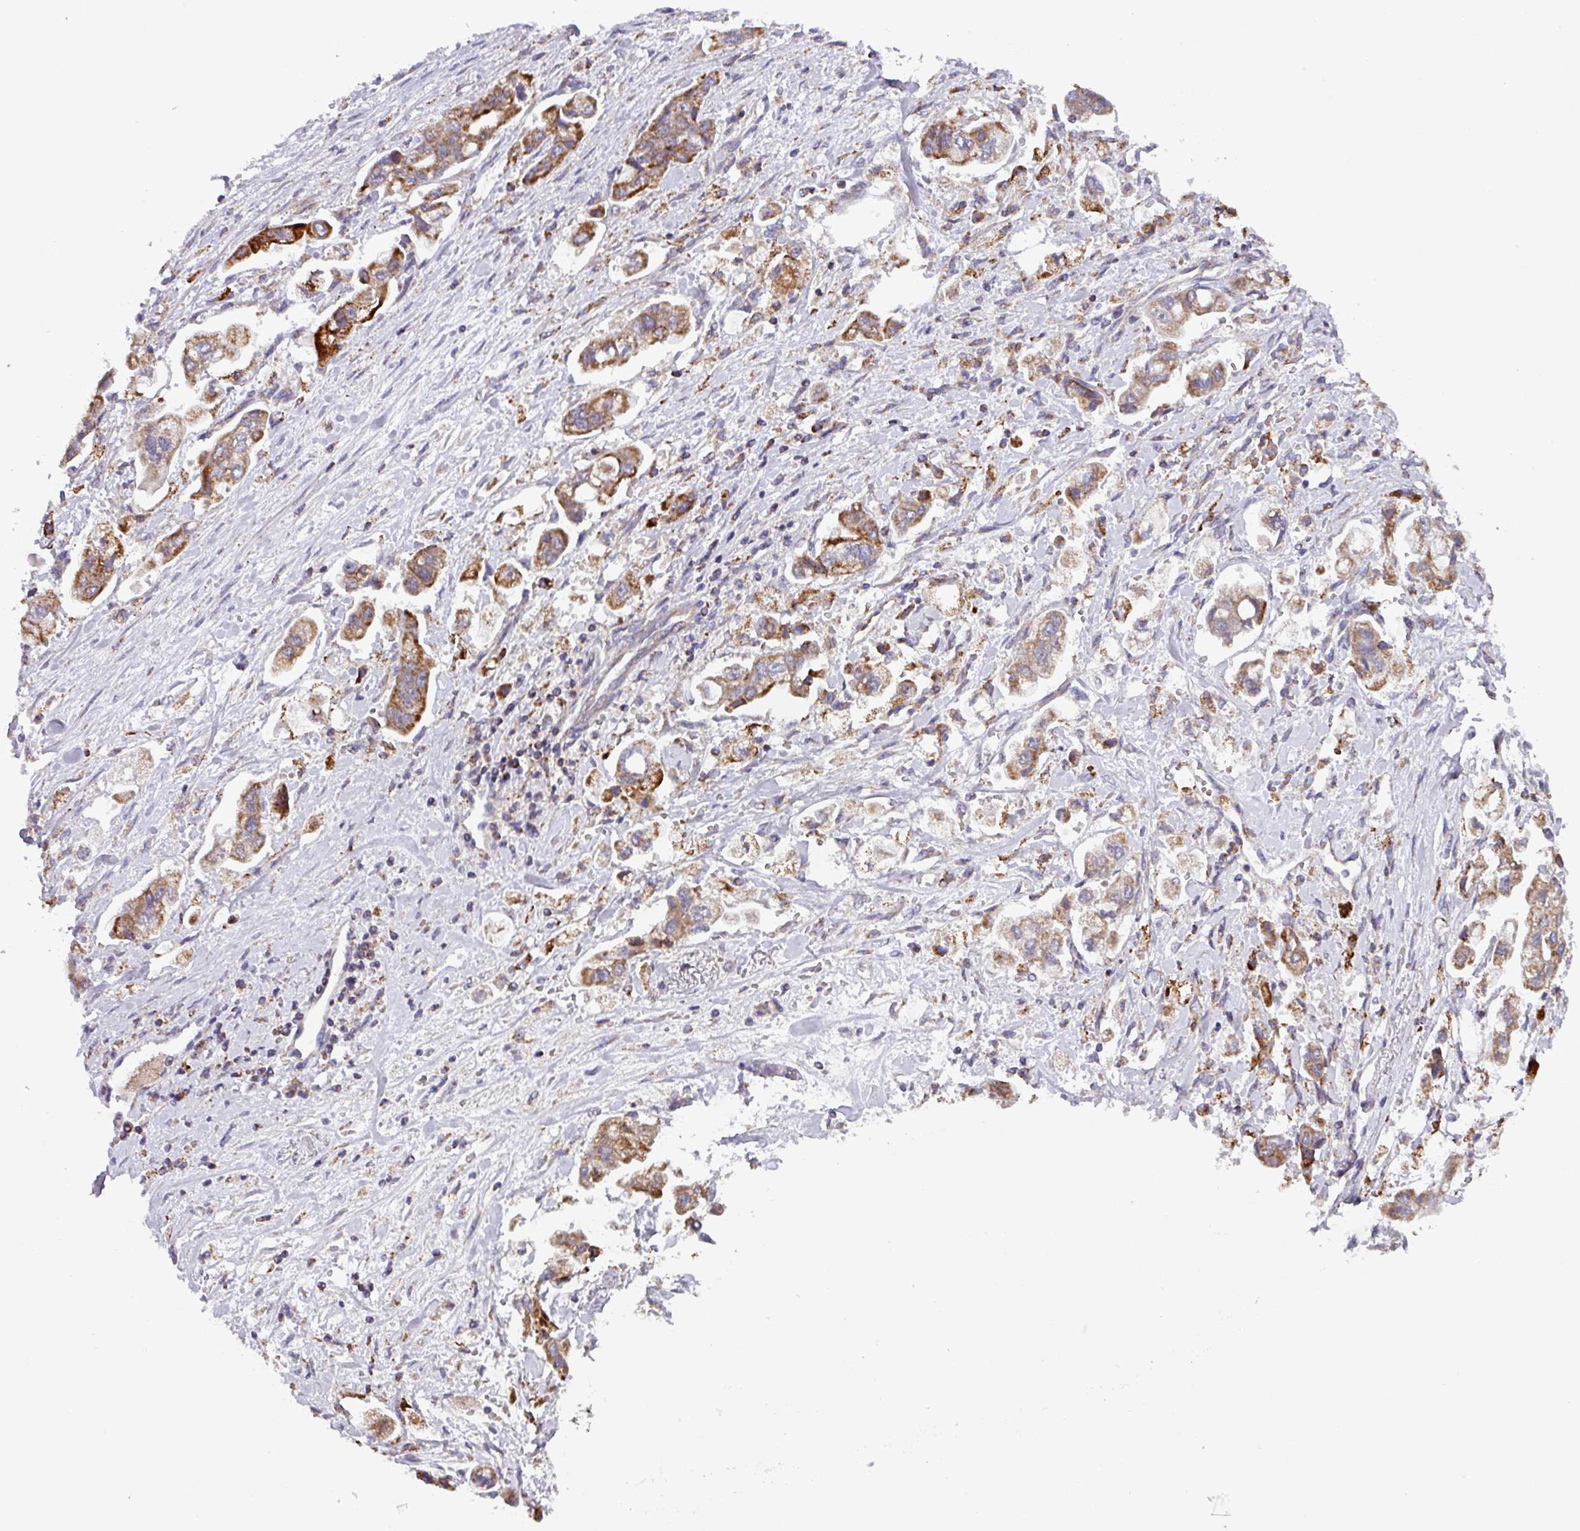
{"staining": {"intensity": "moderate", "quantity": "25%-75%", "location": "cytoplasmic/membranous"}, "tissue": "stomach cancer", "cell_type": "Tumor cells", "image_type": "cancer", "snomed": [{"axis": "morphology", "description": "Adenocarcinoma, NOS"}, {"axis": "topography", "description": "Stomach"}], "caption": "Immunohistochemical staining of stomach cancer demonstrates medium levels of moderate cytoplasmic/membranous protein expression in about 25%-75% of tumor cells.", "gene": "AKIRIN1", "patient": {"sex": "male", "age": 62}}